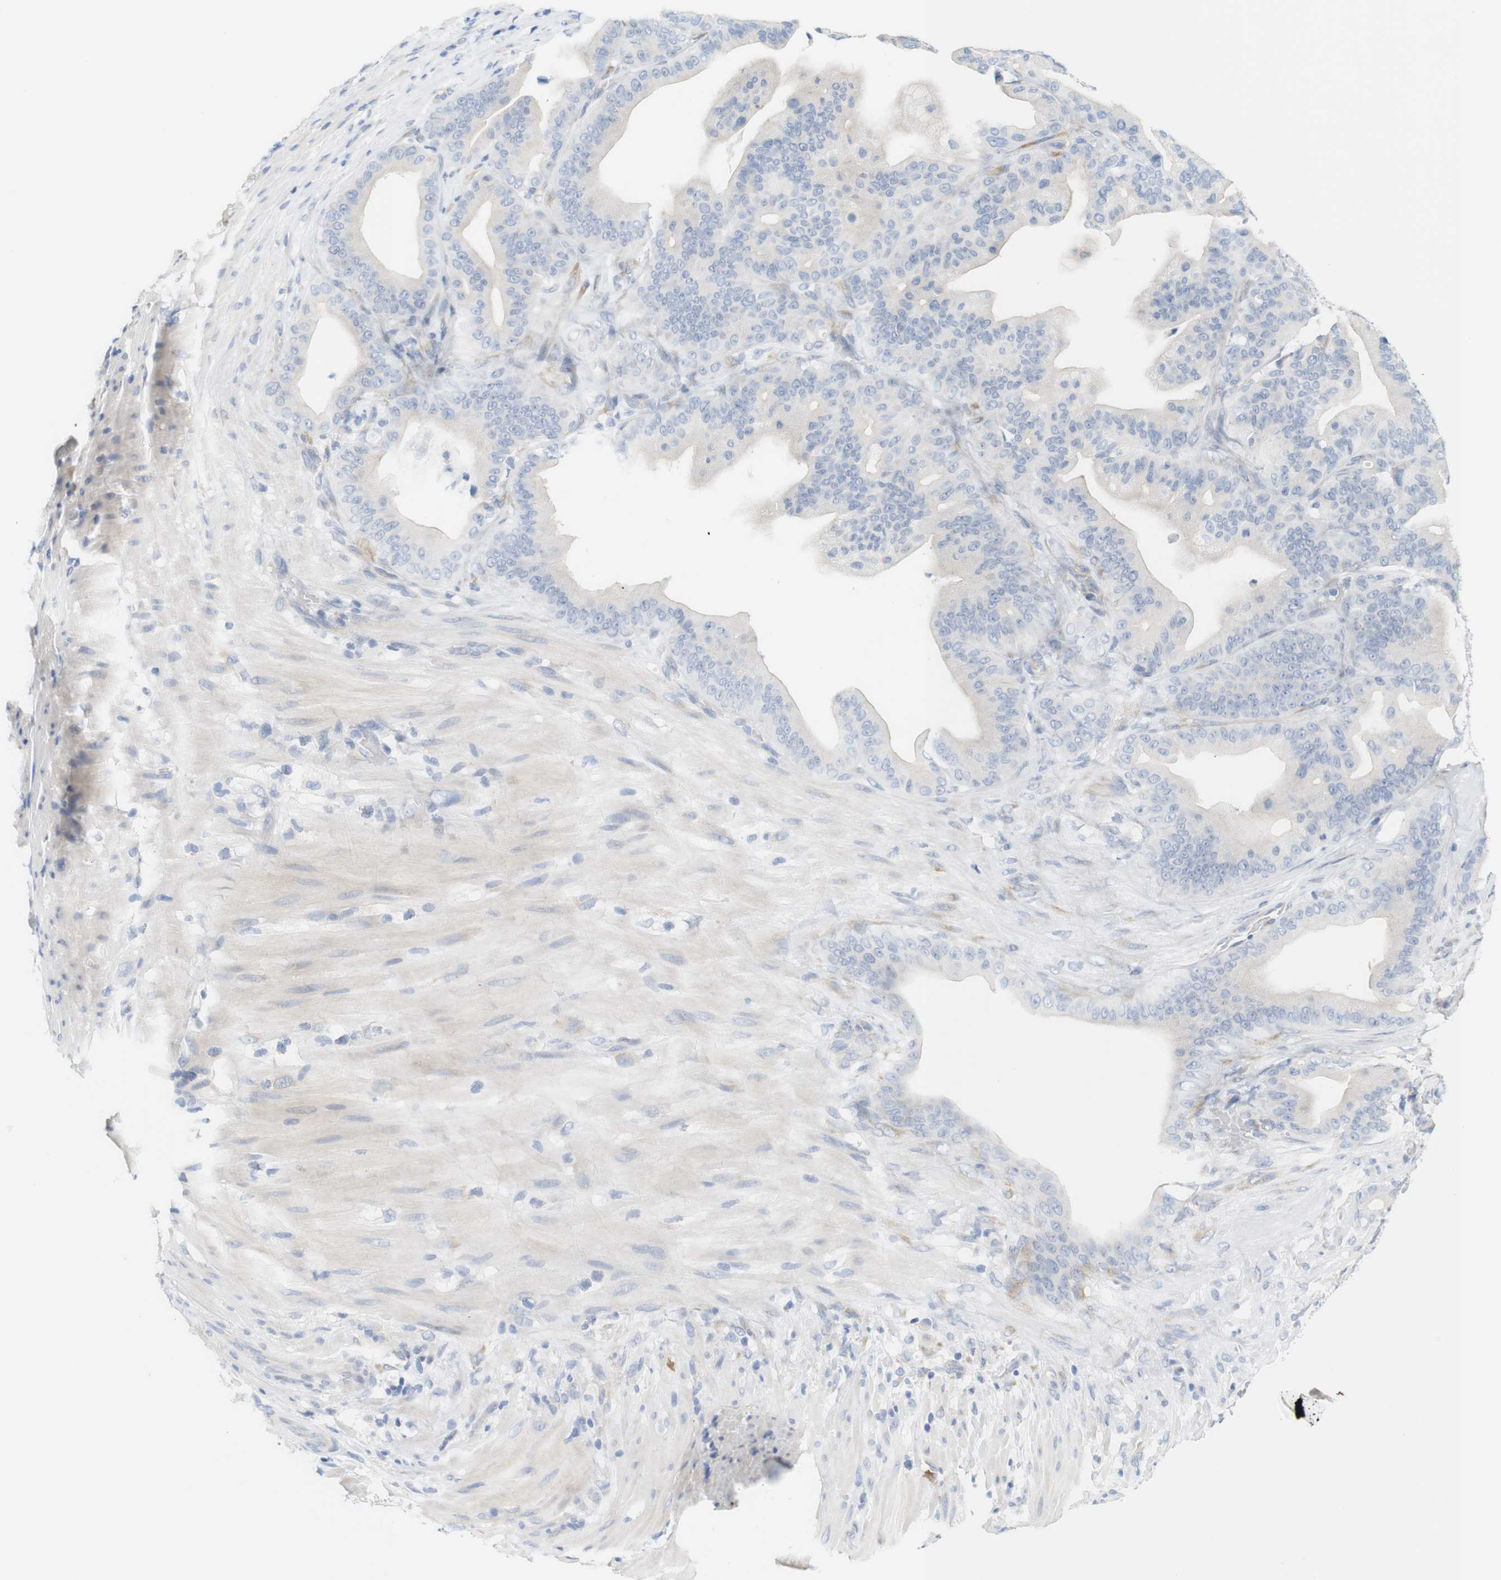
{"staining": {"intensity": "negative", "quantity": "none", "location": "none"}, "tissue": "pancreatic cancer", "cell_type": "Tumor cells", "image_type": "cancer", "snomed": [{"axis": "morphology", "description": "Adenocarcinoma, NOS"}, {"axis": "topography", "description": "Pancreas"}], "caption": "DAB immunohistochemical staining of pancreatic cancer displays no significant positivity in tumor cells.", "gene": "RGS9", "patient": {"sex": "male", "age": 63}}